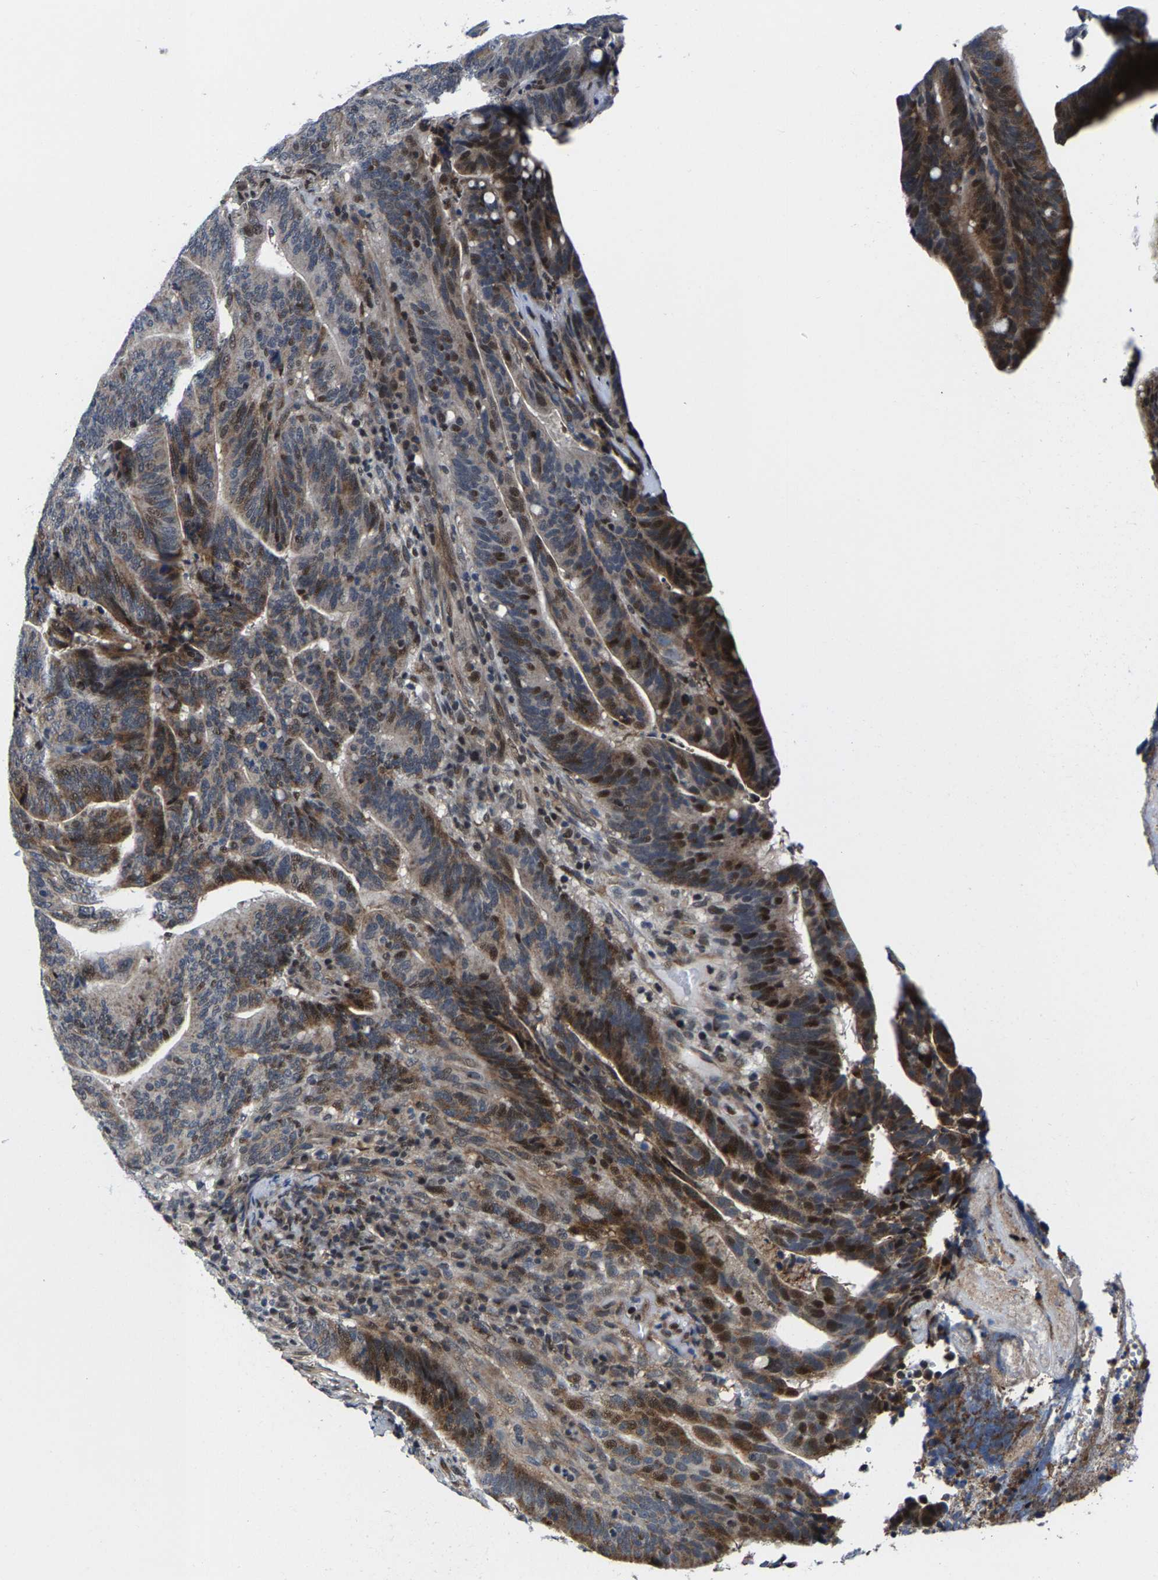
{"staining": {"intensity": "moderate", "quantity": "25%-75%", "location": "cytoplasmic/membranous,nuclear"}, "tissue": "colorectal cancer", "cell_type": "Tumor cells", "image_type": "cancer", "snomed": [{"axis": "morphology", "description": "Adenocarcinoma, NOS"}, {"axis": "topography", "description": "Colon"}], "caption": "Human colorectal cancer (adenocarcinoma) stained with a protein marker exhibits moderate staining in tumor cells.", "gene": "GTPBP10", "patient": {"sex": "female", "age": 66}}